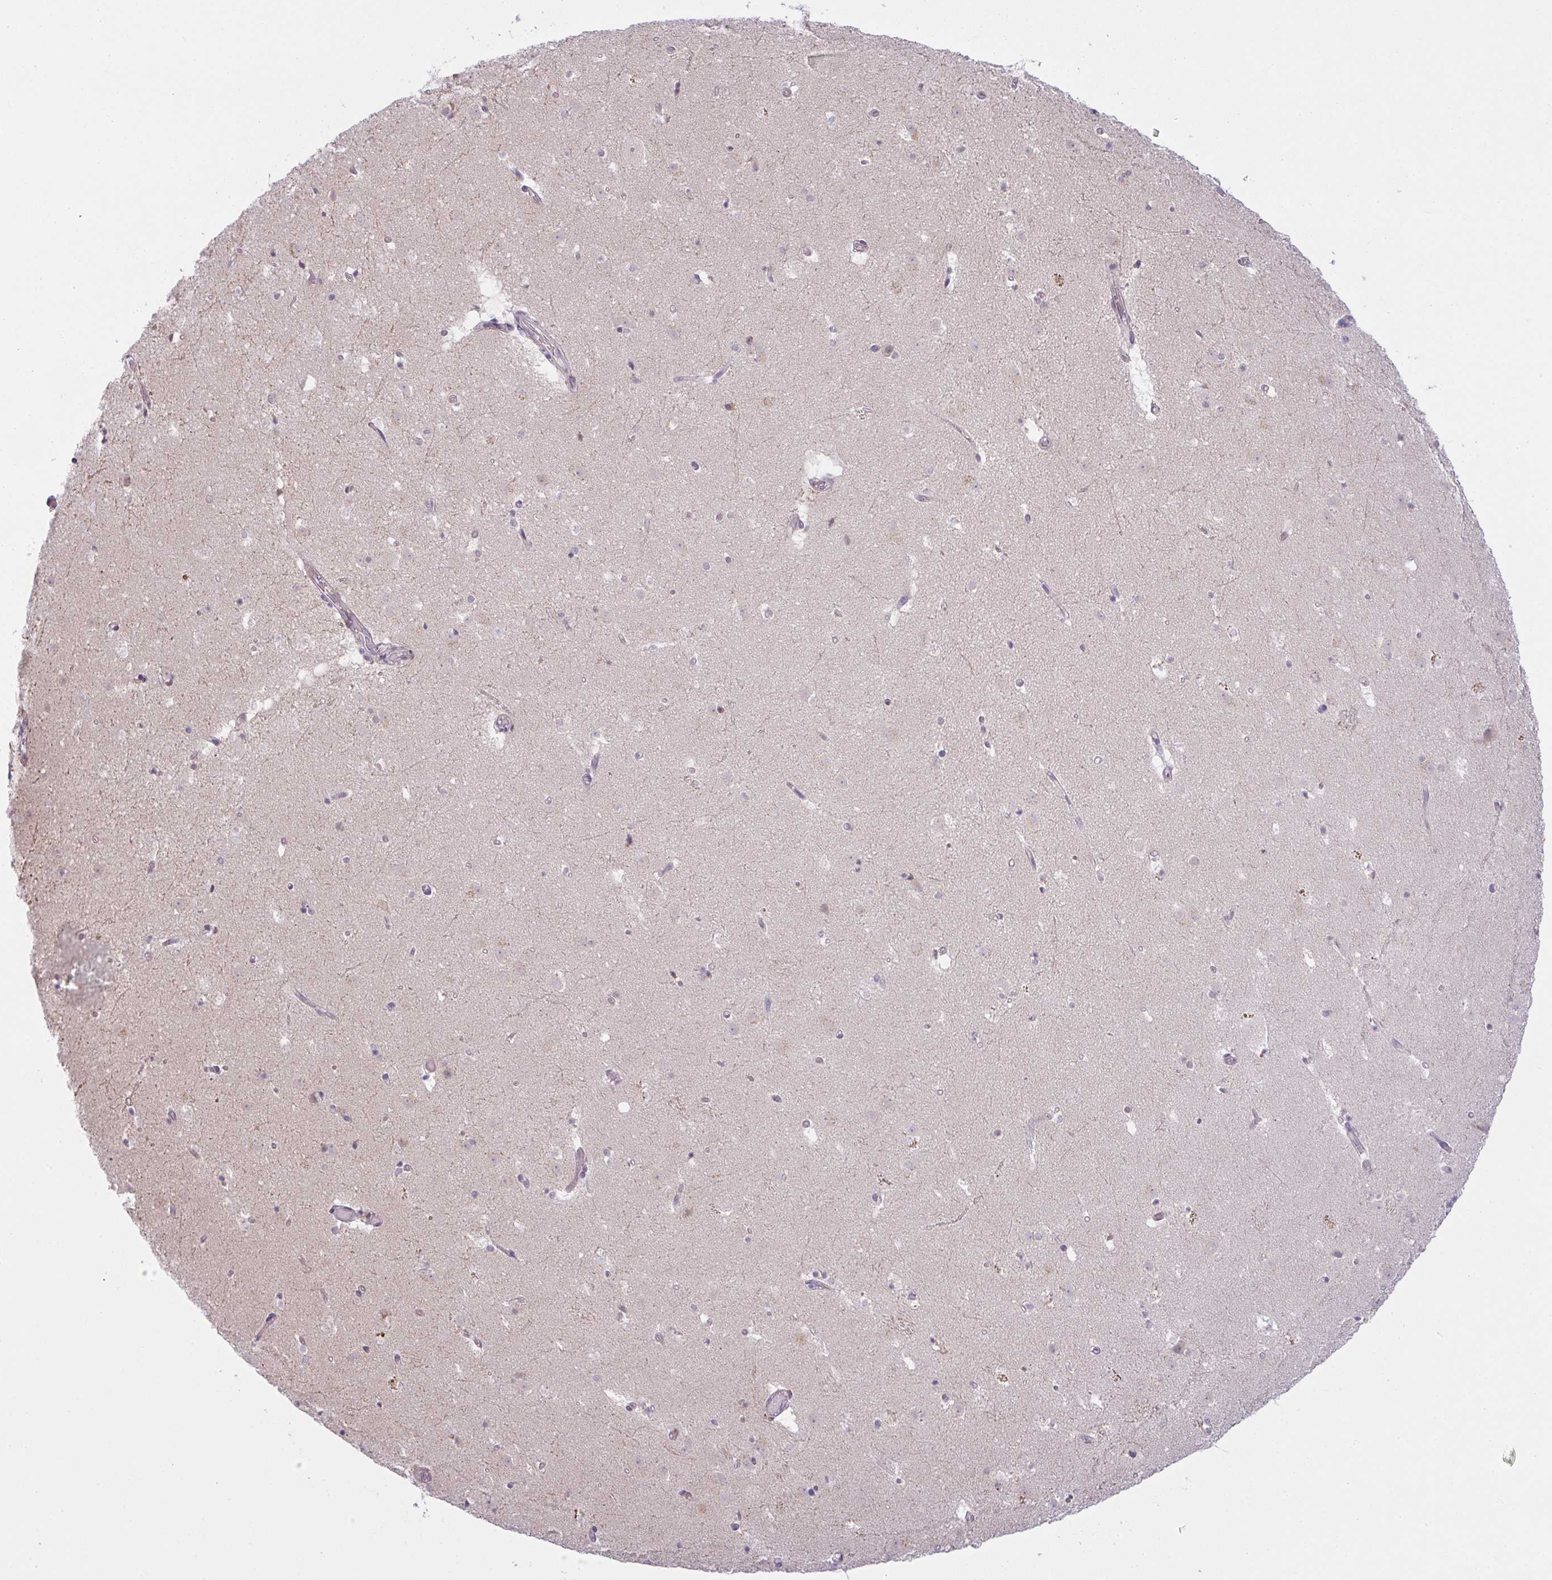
{"staining": {"intensity": "negative", "quantity": "none", "location": "none"}, "tissue": "caudate", "cell_type": "Glial cells", "image_type": "normal", "snomed": [{"axis": "morphology", "description": "Normal tissue, NOS"}, {"axis": "topography", "description": "Lateral ventricle wall"}], "caption": "A high-resolution photomicrograph shows immunohistochemistry (IHC) staining of benign caudate, which exhibits no significant positivity in glial cells.", "gene": "CSE1L", "patient": {"sex": "male", "age": 37}}